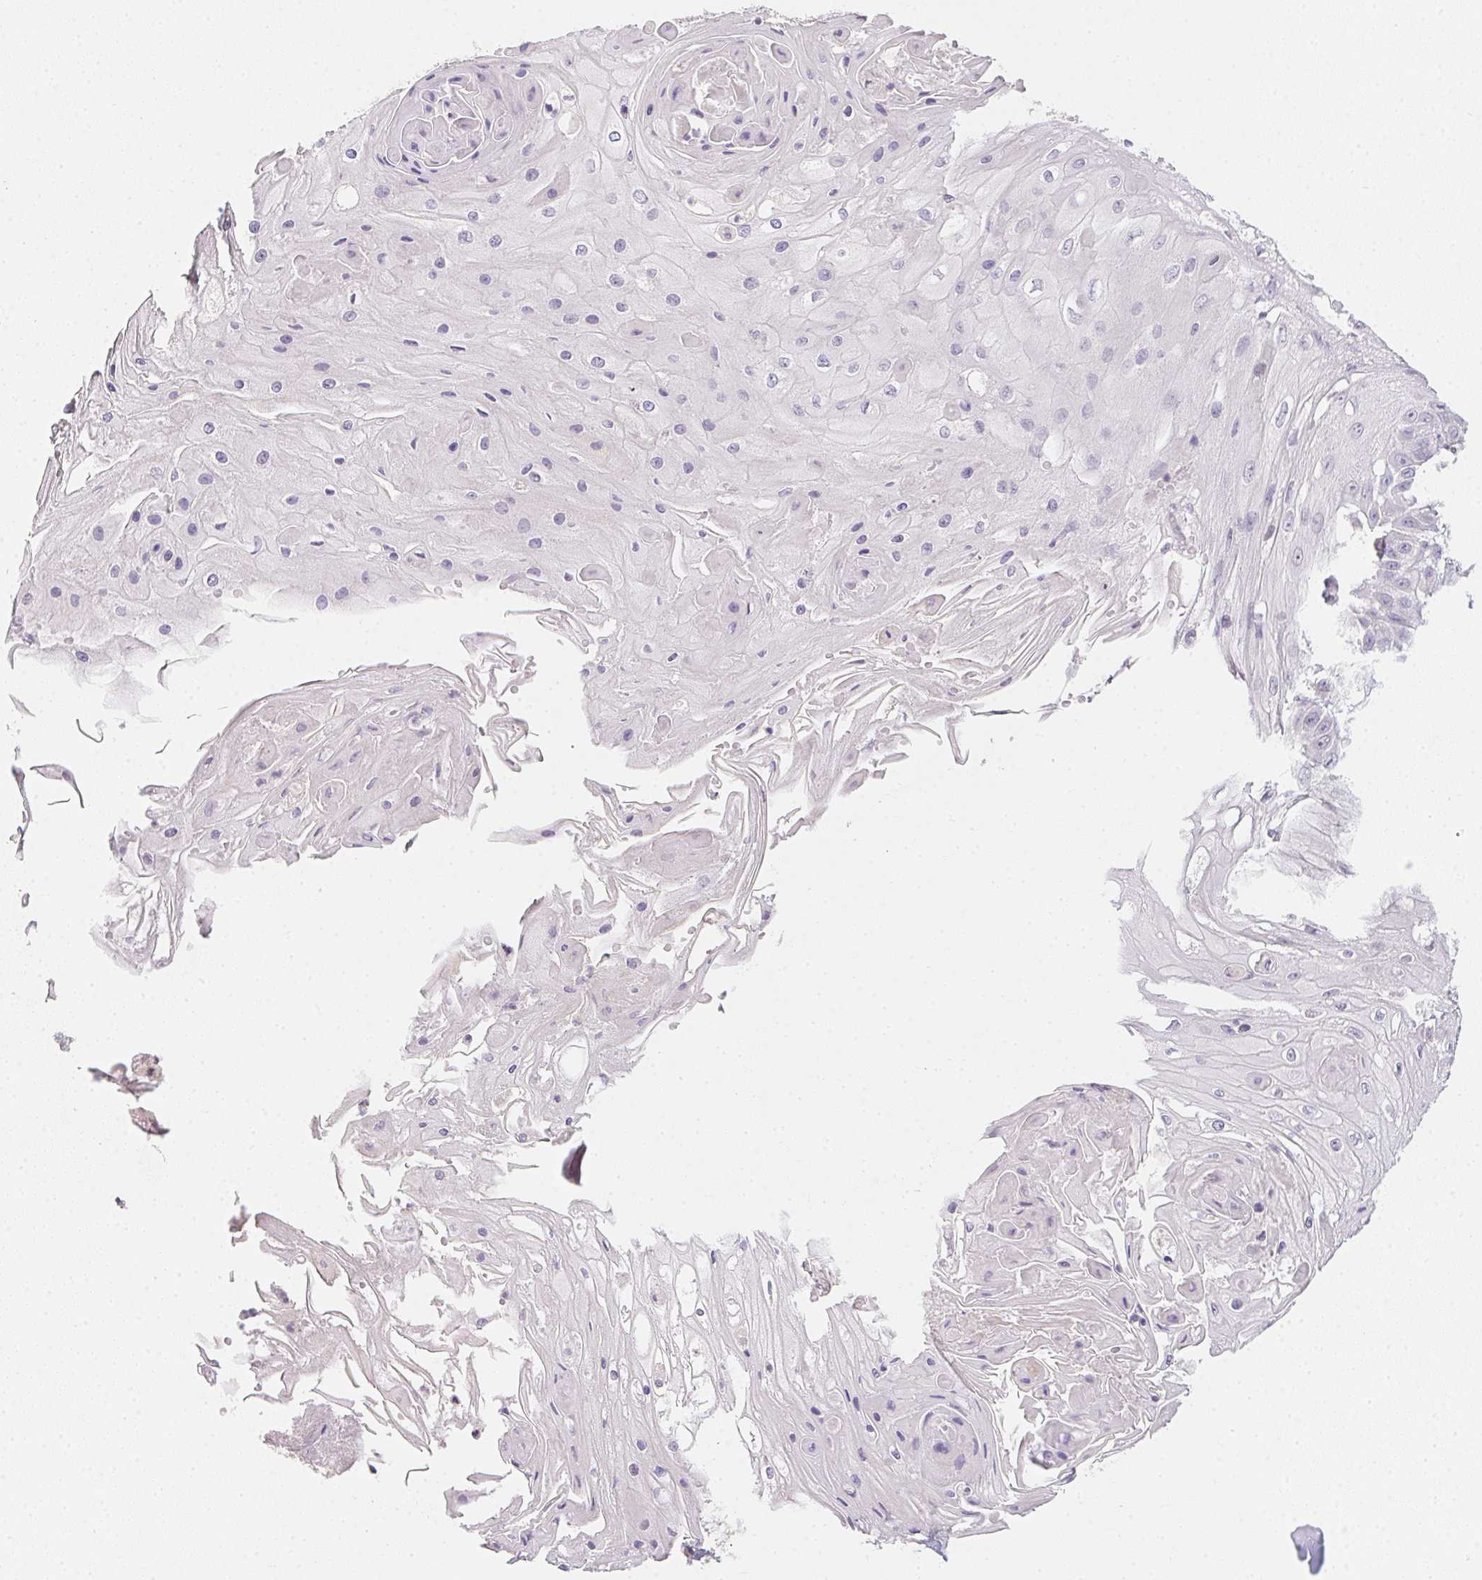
{"staining": {"intensity": "negative", "quantity": "none", "location": "none"}, "tissue": "skin cancer", "cell_type": "Tumor cells", "image_type": "cancer", "snomed": [{"axis": "morphology", "description": "Squamous cell carcinoma, NOS"}, {"axis": "topography", "description": "Skin"}], "caption": "This is an IHC image of squamous cell carcinoma (skin). There is no expression in tumor cells.", "gene": "ZBBX", "patient": {"sex": "male", "age": 70}}